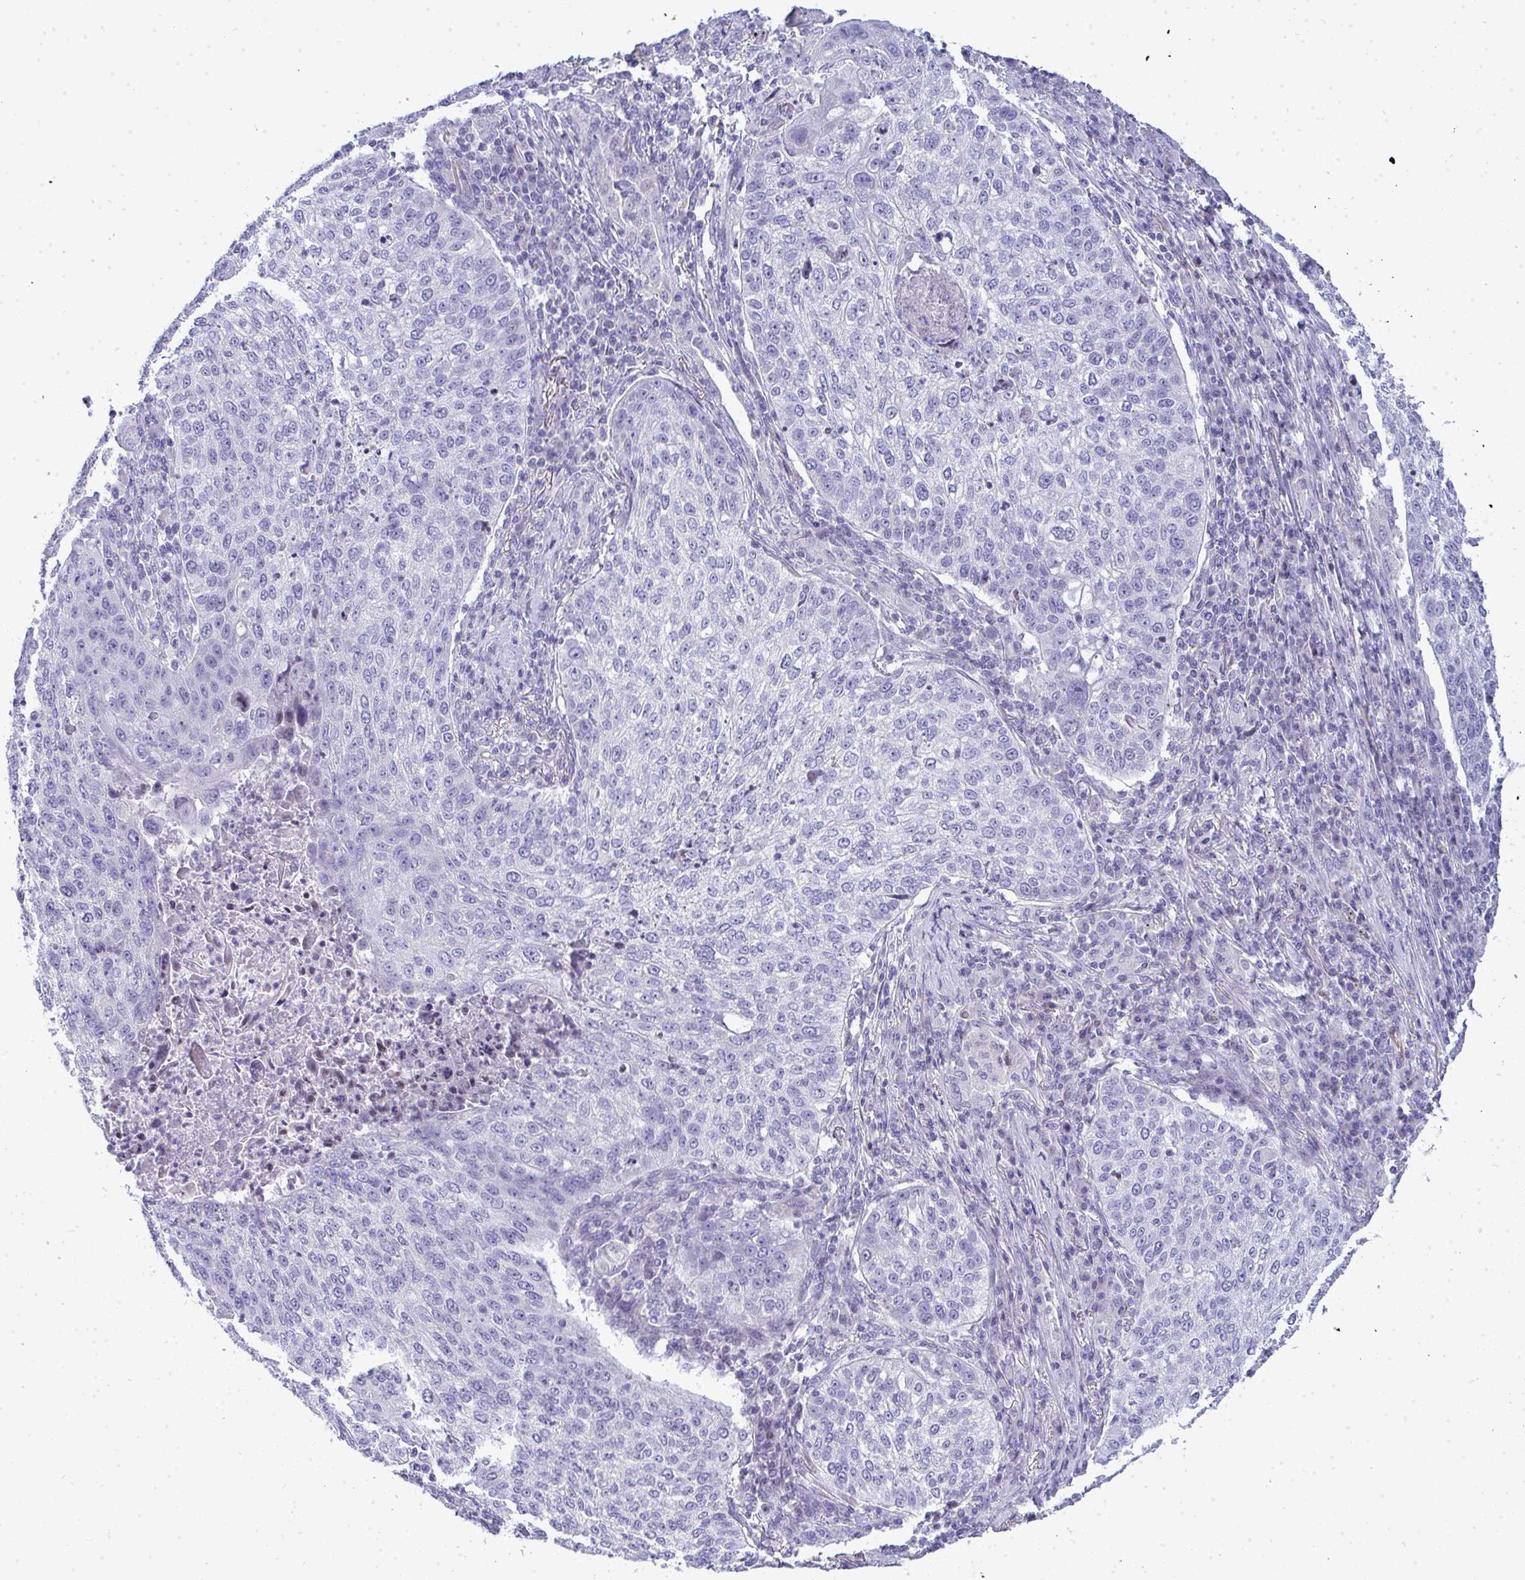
{"staining": {"intensity": "negative", "quantity": "none", "location": "none"}, "tissue": "lung cancer", "cell_type": "Tumor cells", "image_type": "cancer", "snomed": [{"axis": "morphology", "description": "Squamous cell carcinoma, NOS"}, {"axis": "topography", "description": "Lung"}], "caption": "Lung cancer (squamous cell carcinoma) was stained to show a protein in brown. There is no significant expression in tumor cells.", "gene": "ZNF182", "patient": {"sex": "male", "age": 63}}